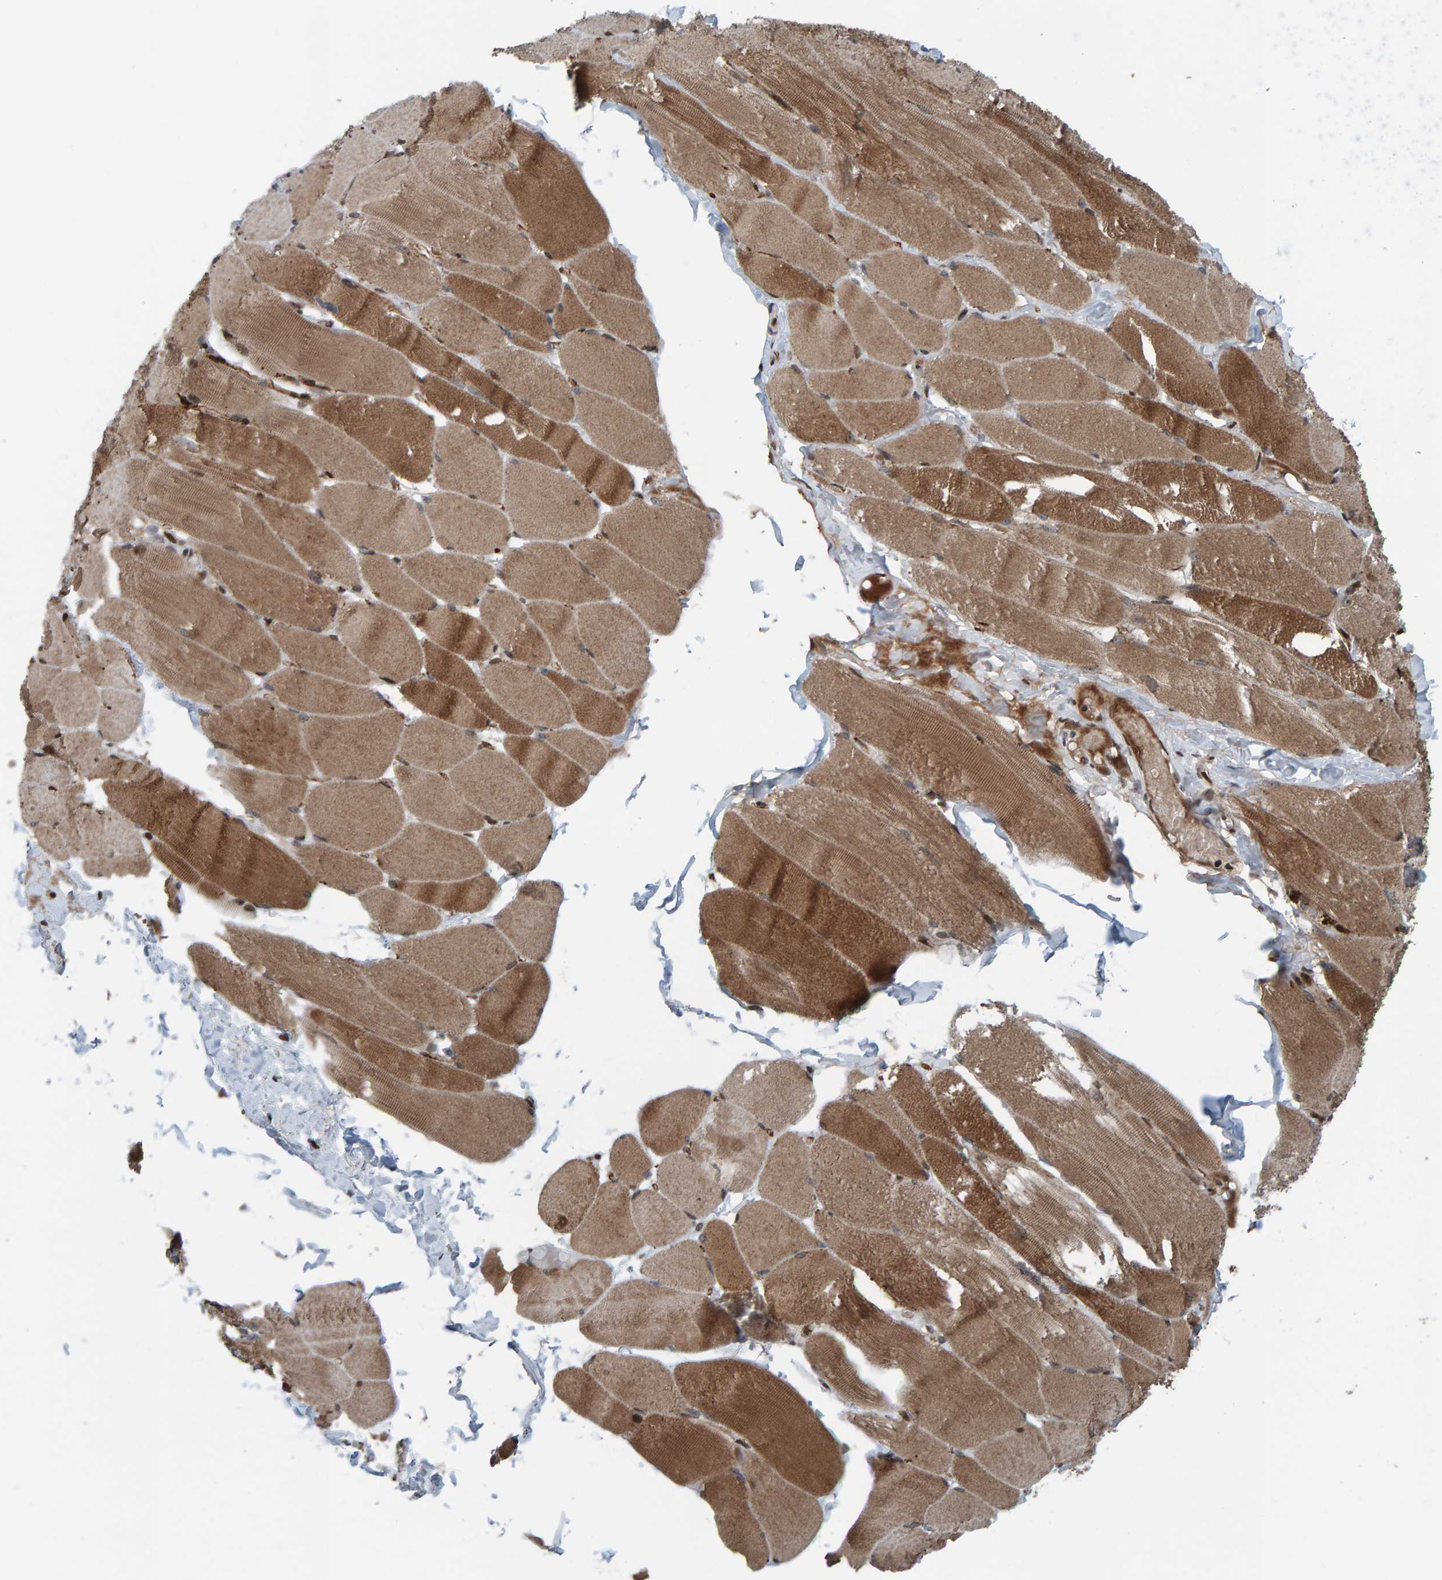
{"staining": {"intensity": "moderate", "quantity": ">75%", "location": "cytoplasmic/membranous,nuclear"}, "tissue": "skeletal muscle", "cell_type": "Myocytes", "image_type": "normal", "snomed": [{"axis": "morphology", "description": "Normal tissue, NOS"}, {"axis": "topography", "description": "Skin"}, {"axis": "topography", "description": "Skeletal muscle"}], "caption": "Protein staining of unremarkable skeletal muscle displays moderate cytoplasmic/membranous,nuclear expression in approximately >75% of myocytes. The protein of interest is shown in brown color, while the nuclei are stained blue.", "gene": "ZNF366", "patient": {"sex": "male", "age": 83}}